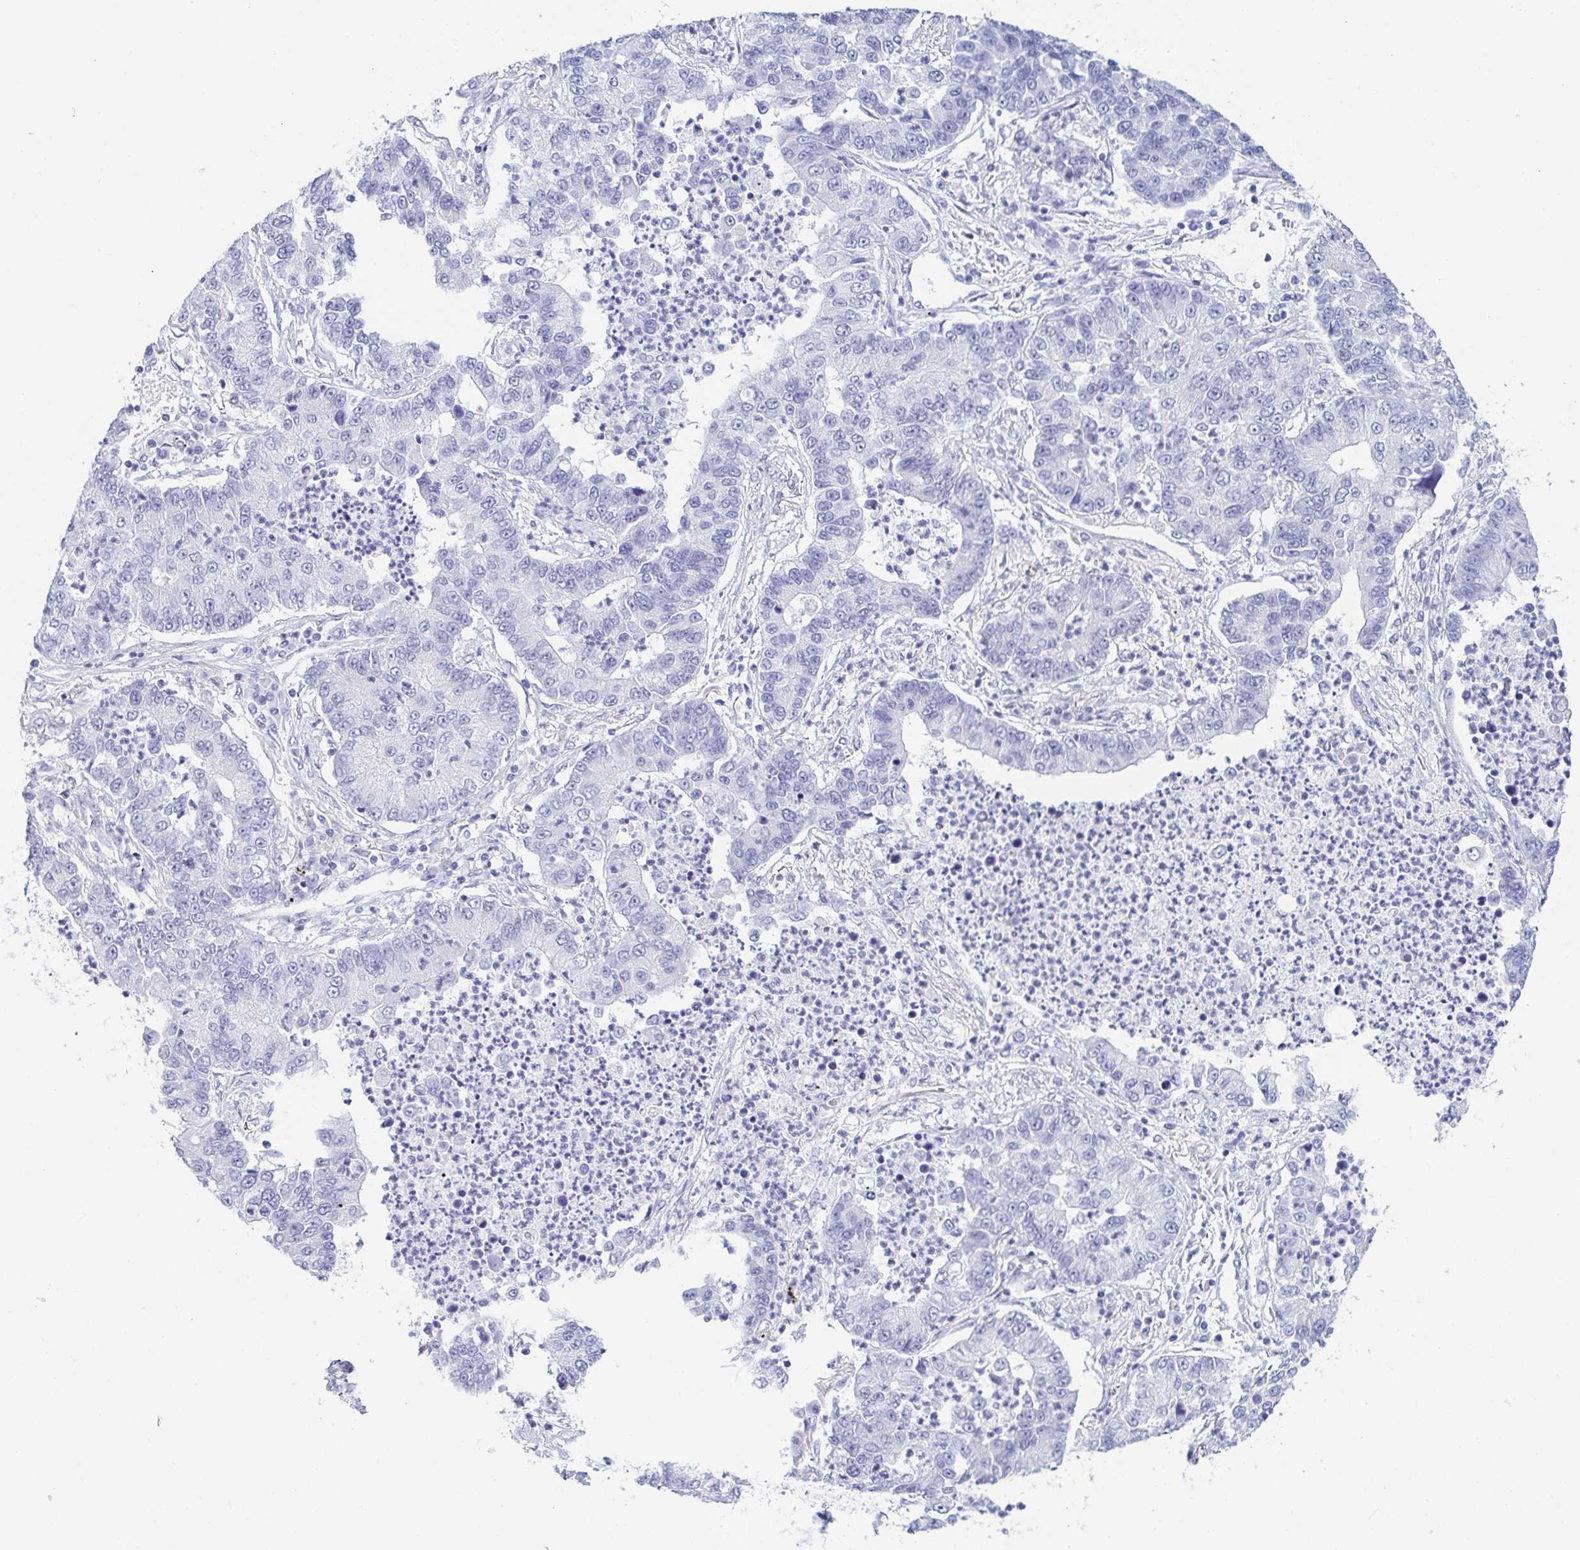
{"staining": {"intensity": "negative", "quantity": "none", "location": "none"}, "tissue": "lung cancer", "cell_type": "Tumor cells", "image_type": "cancer", "snomed": [{"axis": "morphology", "description": "Adenocarcinoma, NOS"}, {"axis": "topography", "description": "Lung"}], "caption": "The micrograph shows no staining of tumor cells in lung cancer.", "gene": "ZG16B", "patient": {"sex": "female", "age": 57}}